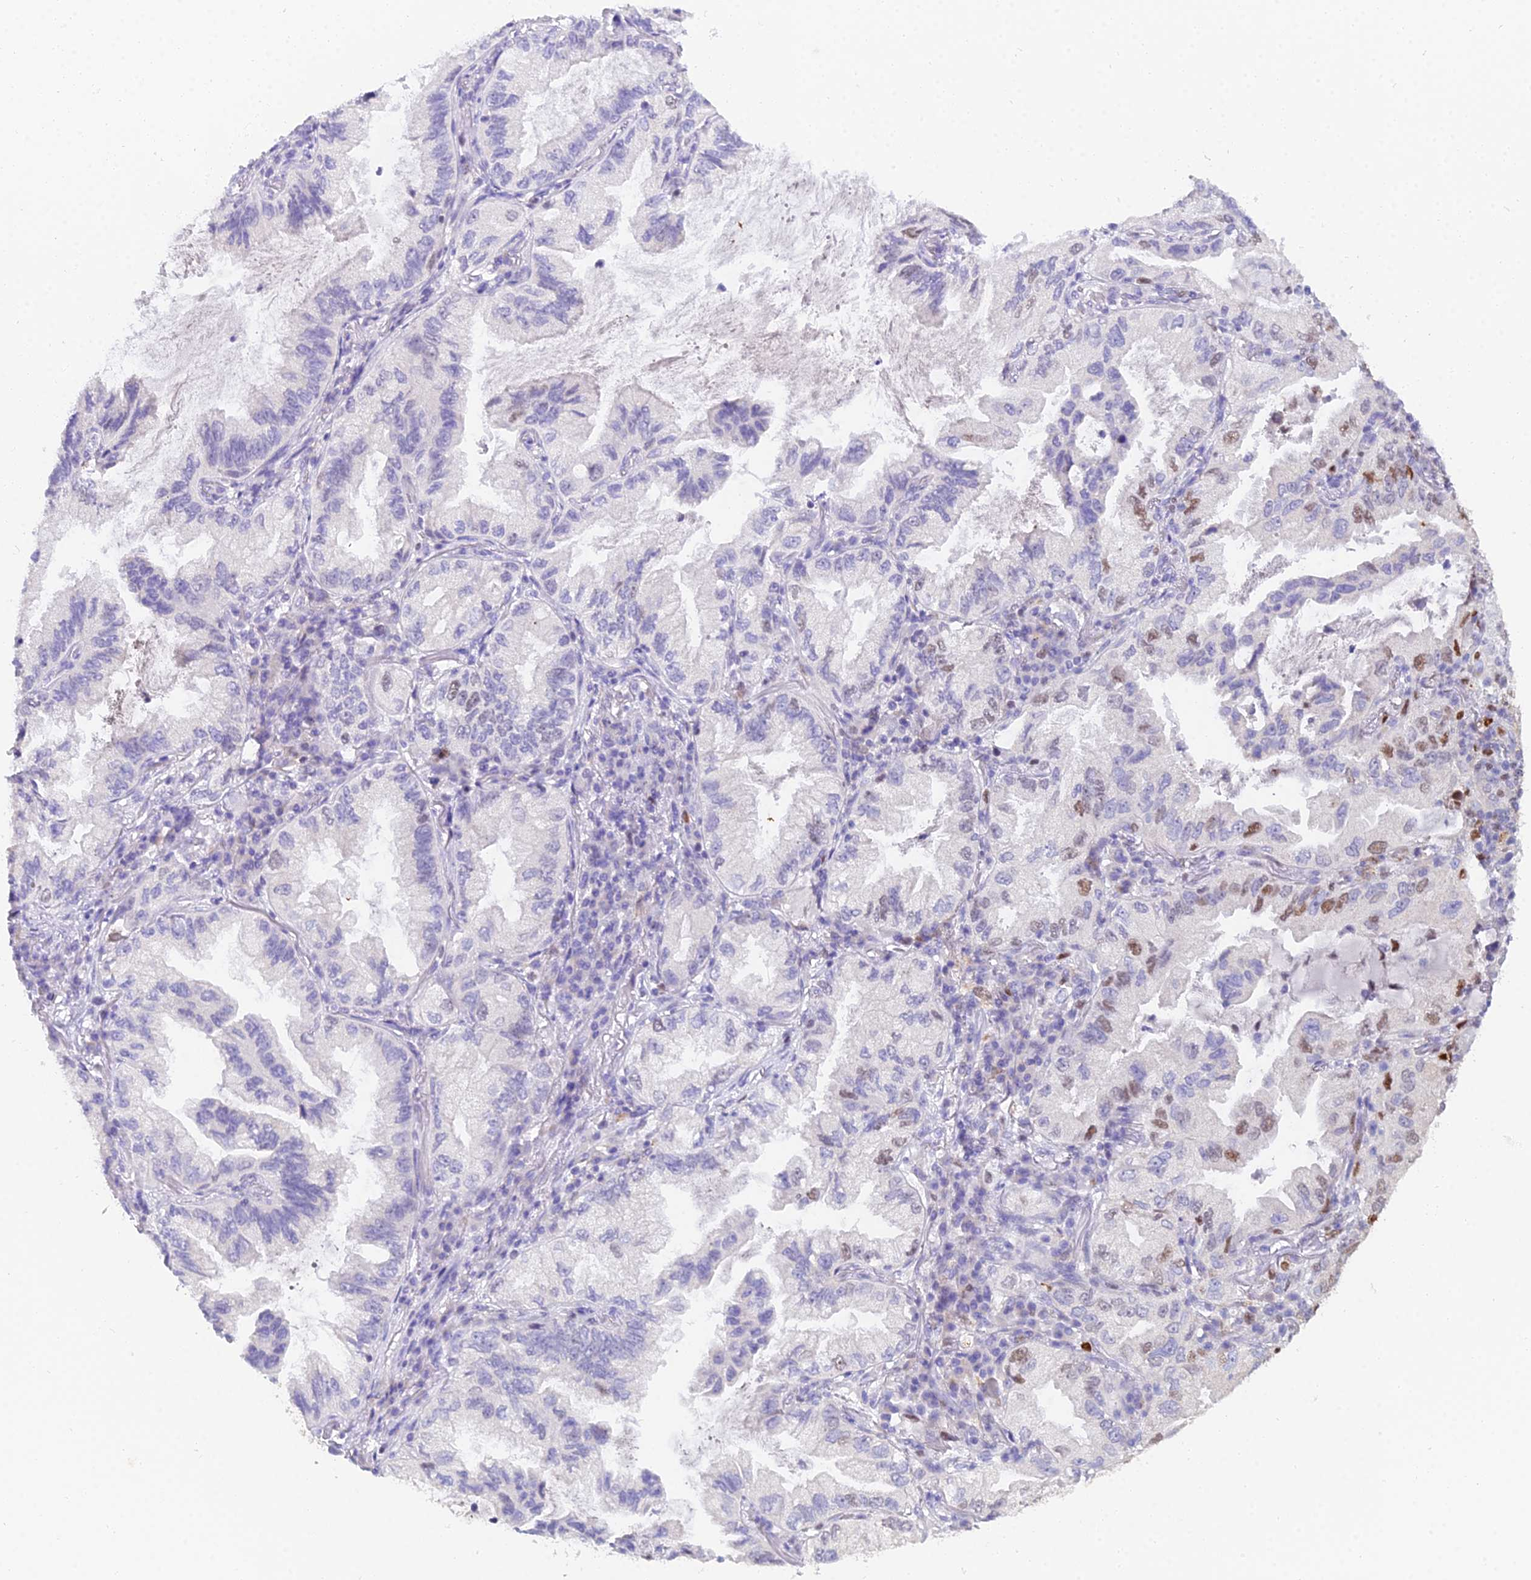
{"staining": {"intensity": "moderate", "quantity": "<25%", "location": "nuclear"}, "tissue": "lung cancer", "cell_type": "Tumor cells", "image_type": "cancer", "snomed": [{"axis": "morphology", "description": "Adenocarcinoma, NOS"}, {"axis": "topography", "description": "Lung"}], "caption": "Protein analysis of lung cancer (adenocarcinoma) tissue reveals moderate nuclear positivity in approximately <25% of tumor cells.", "gene": "MCM2", "patient": {"sex": "female", "age": 69}}